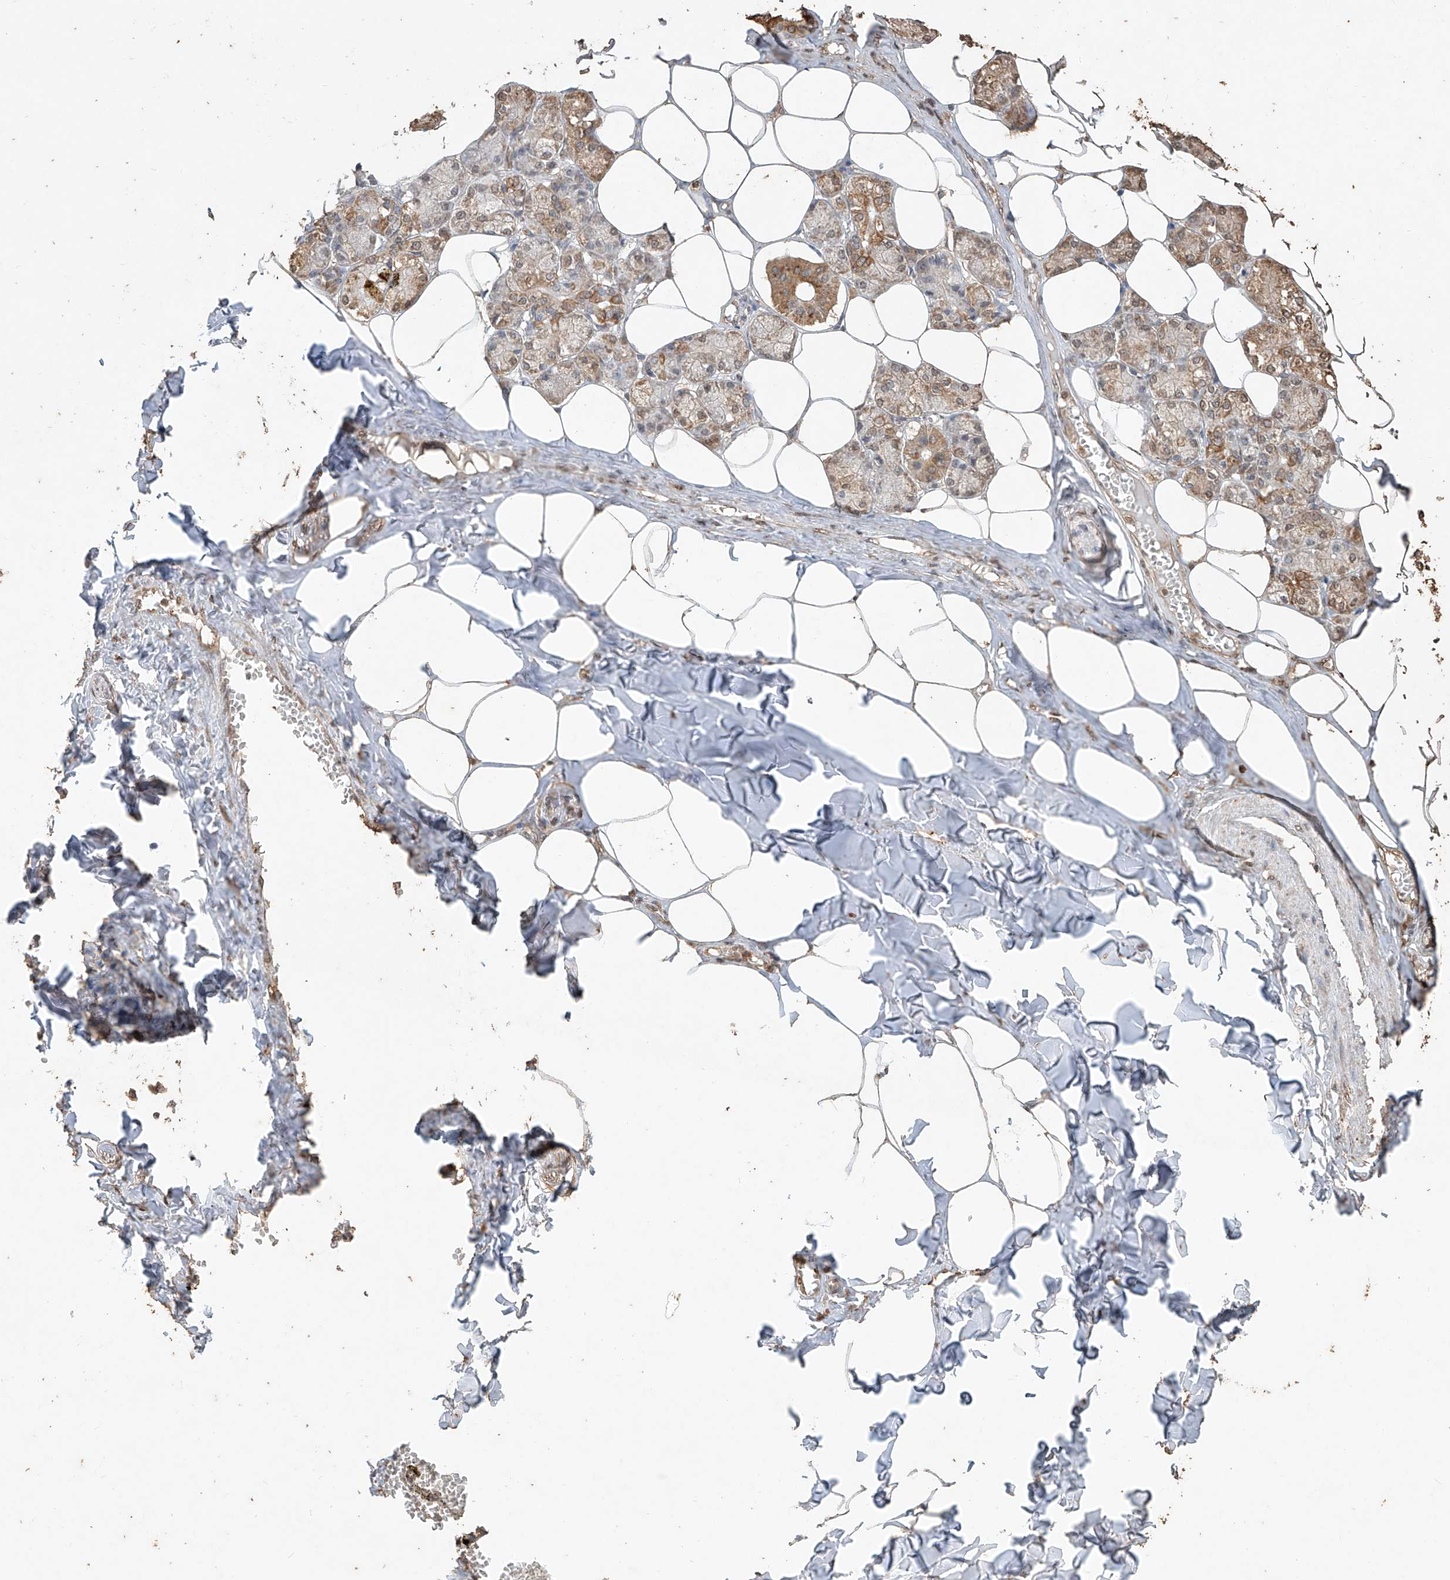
{"staining": {"intensity": "moderate", "quantity": ">75%", "location": "cytoplasmic/membranous"}, "tissue": "salivary gland", "cell_type": "Glandular cells", "image_type": "normal", "snomed": [{"axis": "morphology", "description": "Normal tissue, NOS"}, {"axis": "topography", "description": "Salivary gland"}], "caption": "Immunohistochemical staining of unremarkable human salivary gland exhibits >75% levels of moderate cytoplasmic/membranous protein expression in about >75% of glandular cells.", "gene": "ELOVL1", "patient": {"sex": "male", "age": 62}}